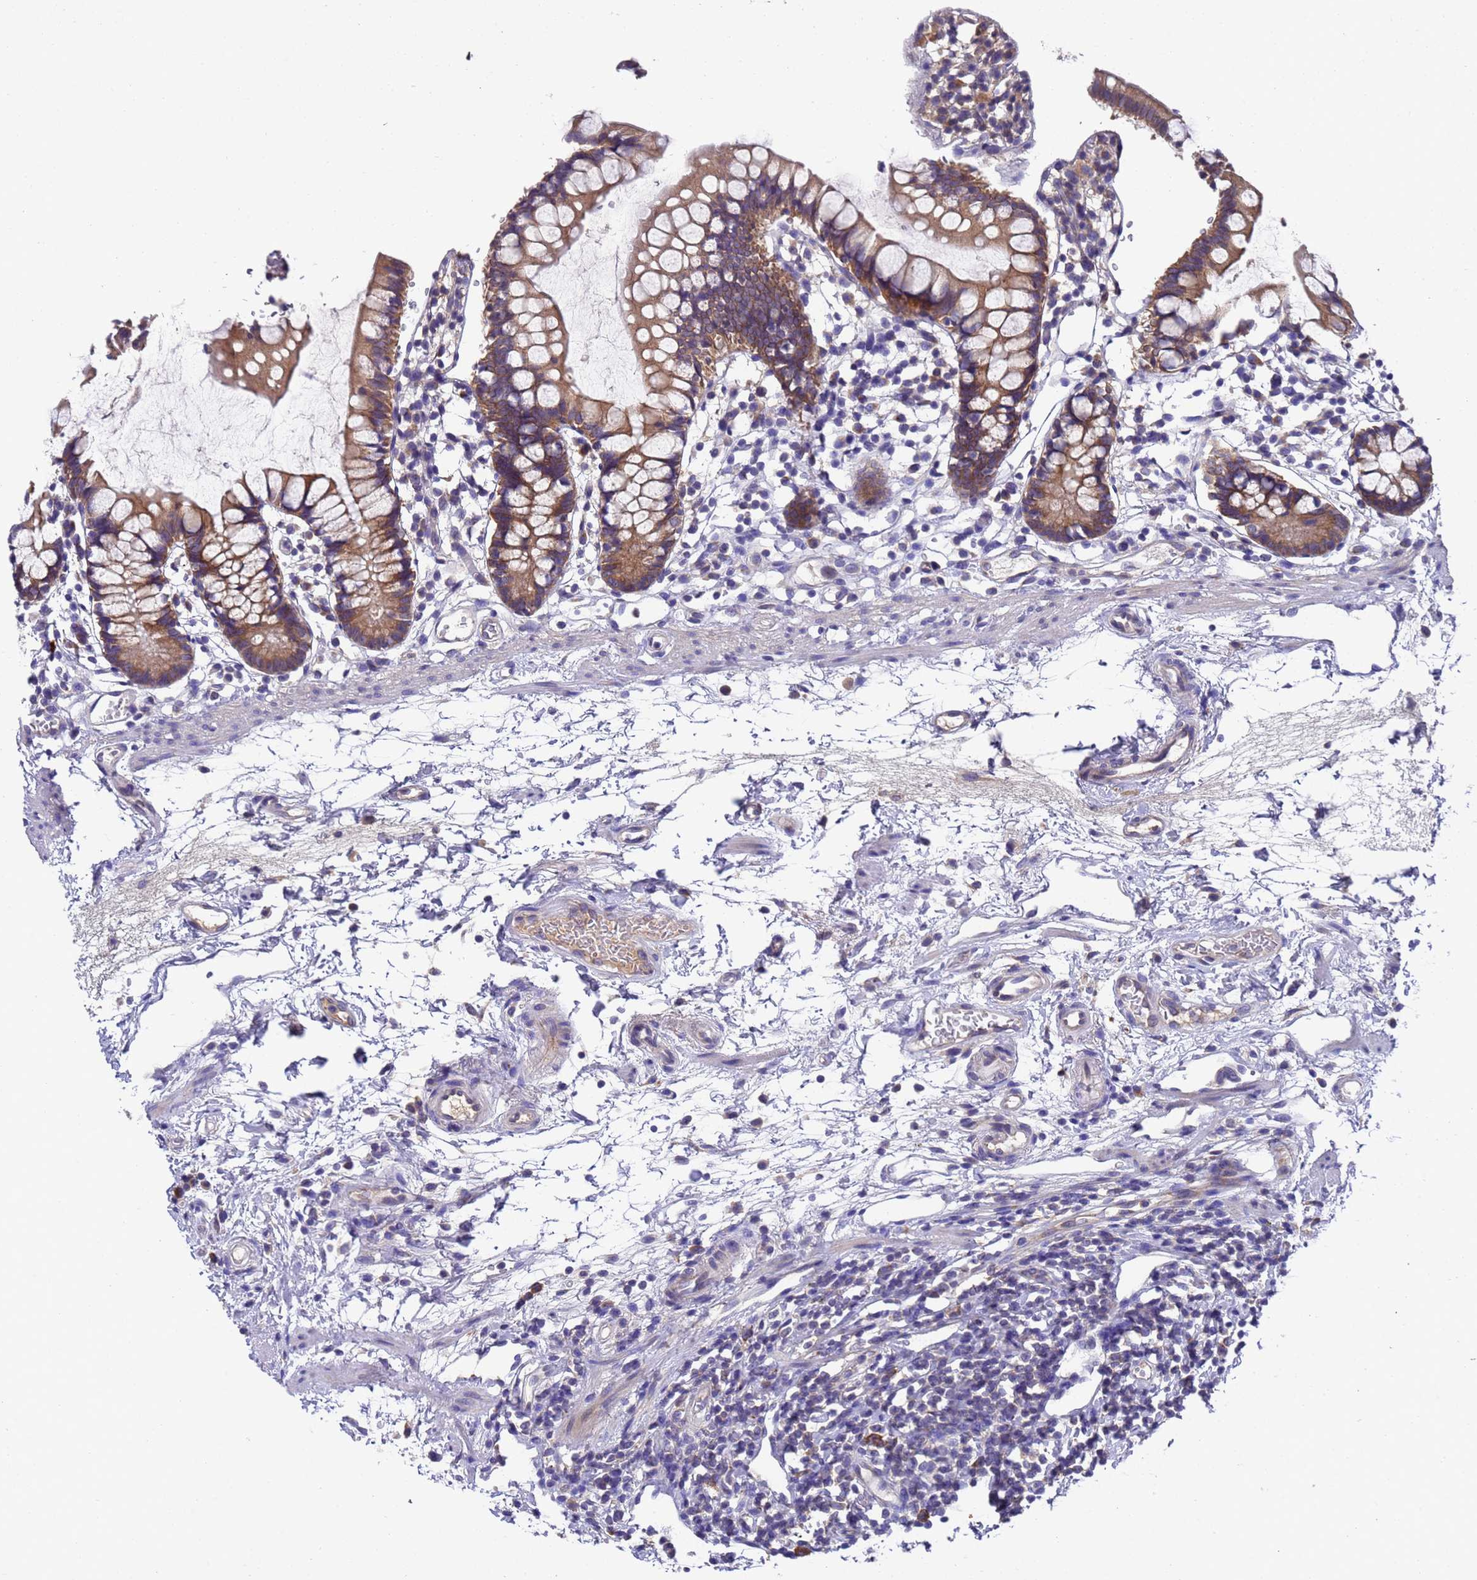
{"staining": {"intensity": "moderate", "quantity": ">75%", "location": "cytoplasmic/membranous"}, "tissue": "small intestine", "cell_type": "Glandular cells", "image_type": "normal", "snomed": [{"axis": "morphology", "description": "Normal tissue, NOS"}, {"axis": "topography", "description": "Small intestine"}], "caption": "There is medium levels of moderate cytoplasmic/membranous staining in glandular cells of benign small intestine, as demonstrated by immunohistochemical staining (brown color).", "gene": "DCAF12L1", "patient": {"sex": "female", "age": 84}}